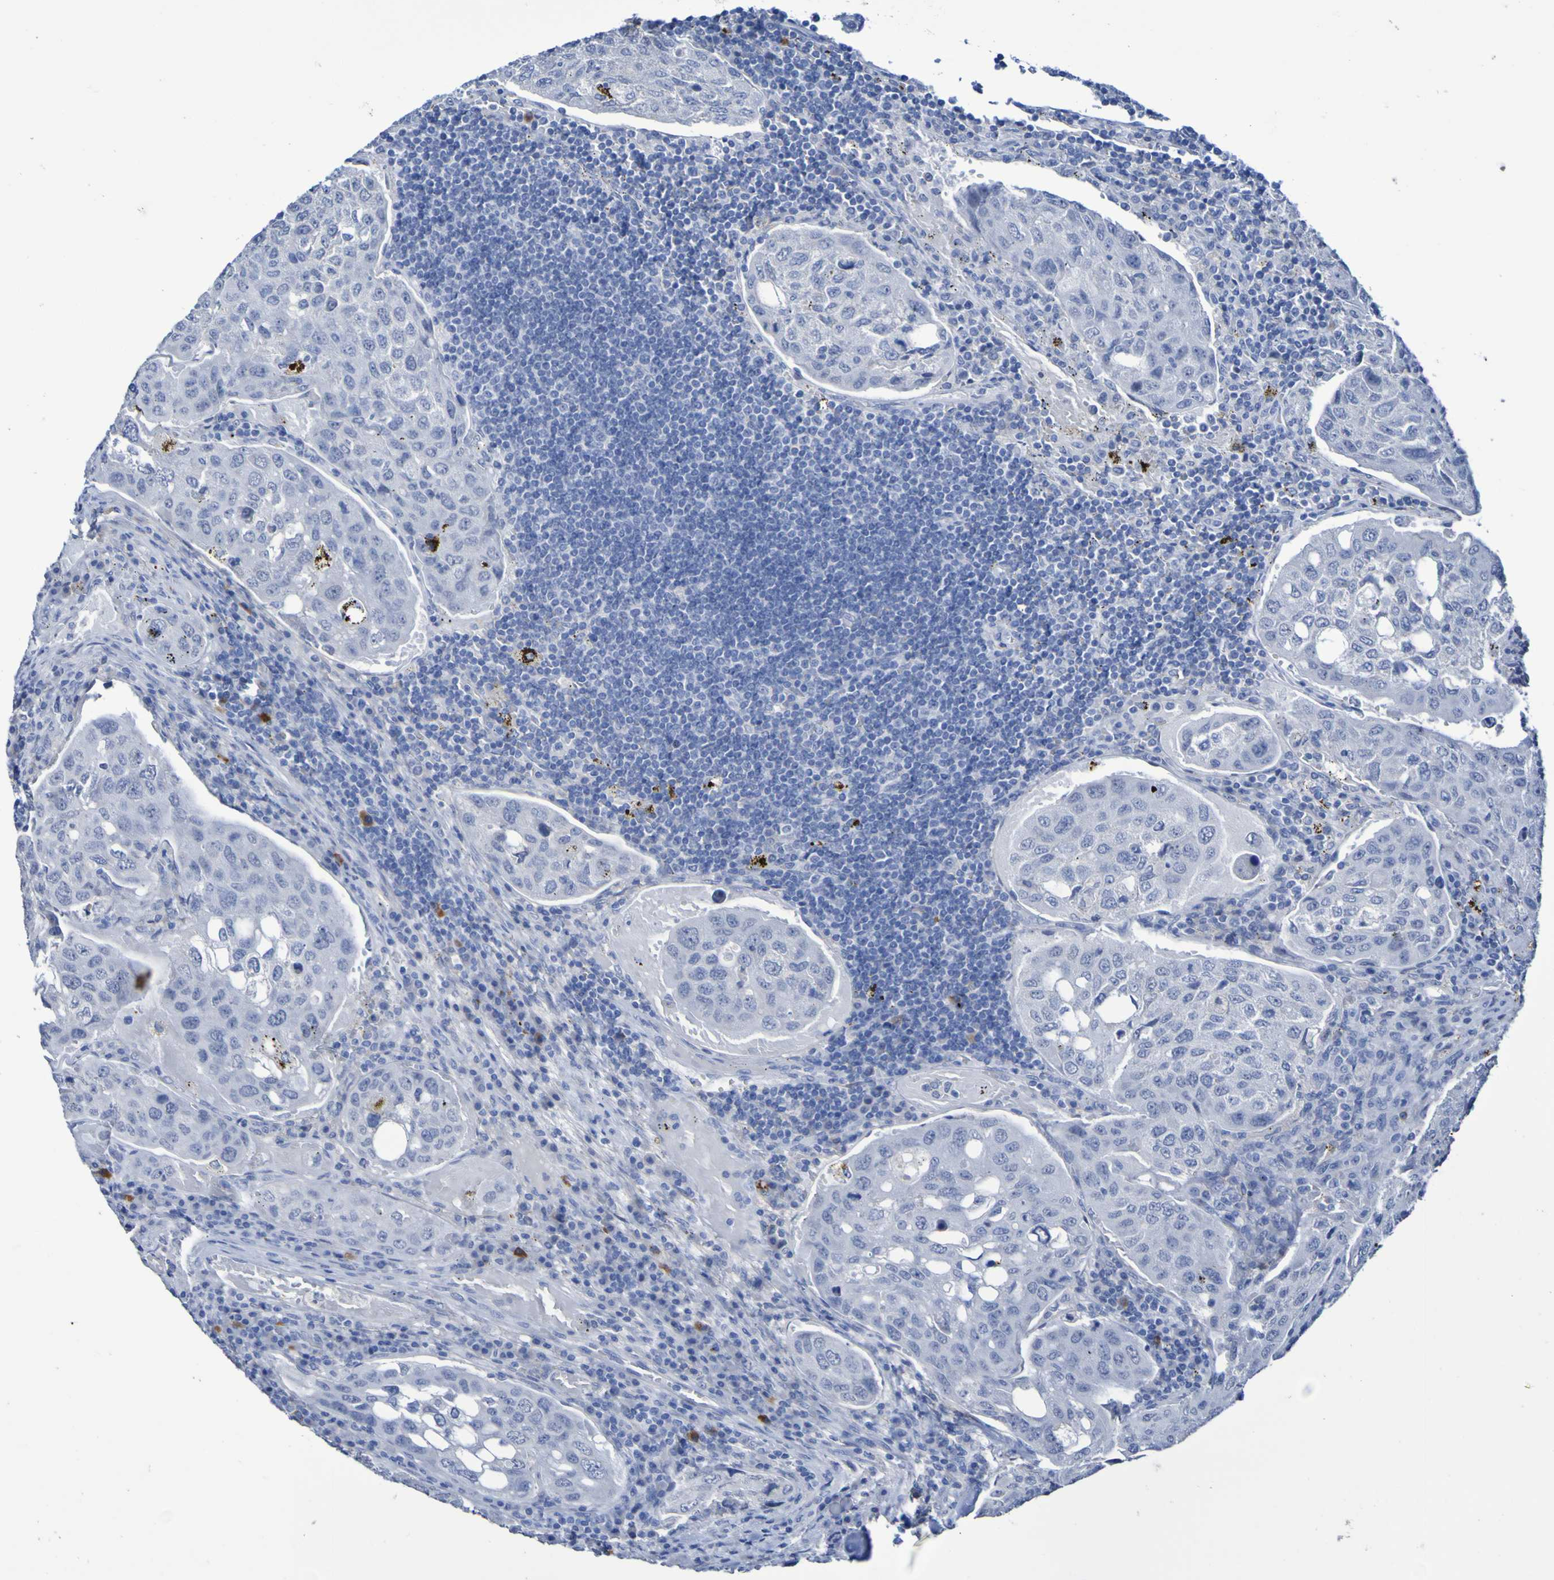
{"staining": {"intensity": "negative", "quantity": "none", "location": "none"}, "tissue": "urothelial cancer", "cell_type": "Tumor cells", "image_type": "cancer", "snomed": [{"axis": "morphology", "description": "Urothelial carcinoma, High grade"}, {"axis": "topography", "description": "Lymph node"}, {"axis": "topography", "description": "Urinary bladder"}], "caption": "Immunohistochemical staining of human urothelial cancer demonstrates no significant staining in tumor cells.", "gene": "SGCB", "patient": {"sex": "male", "age": 51}}